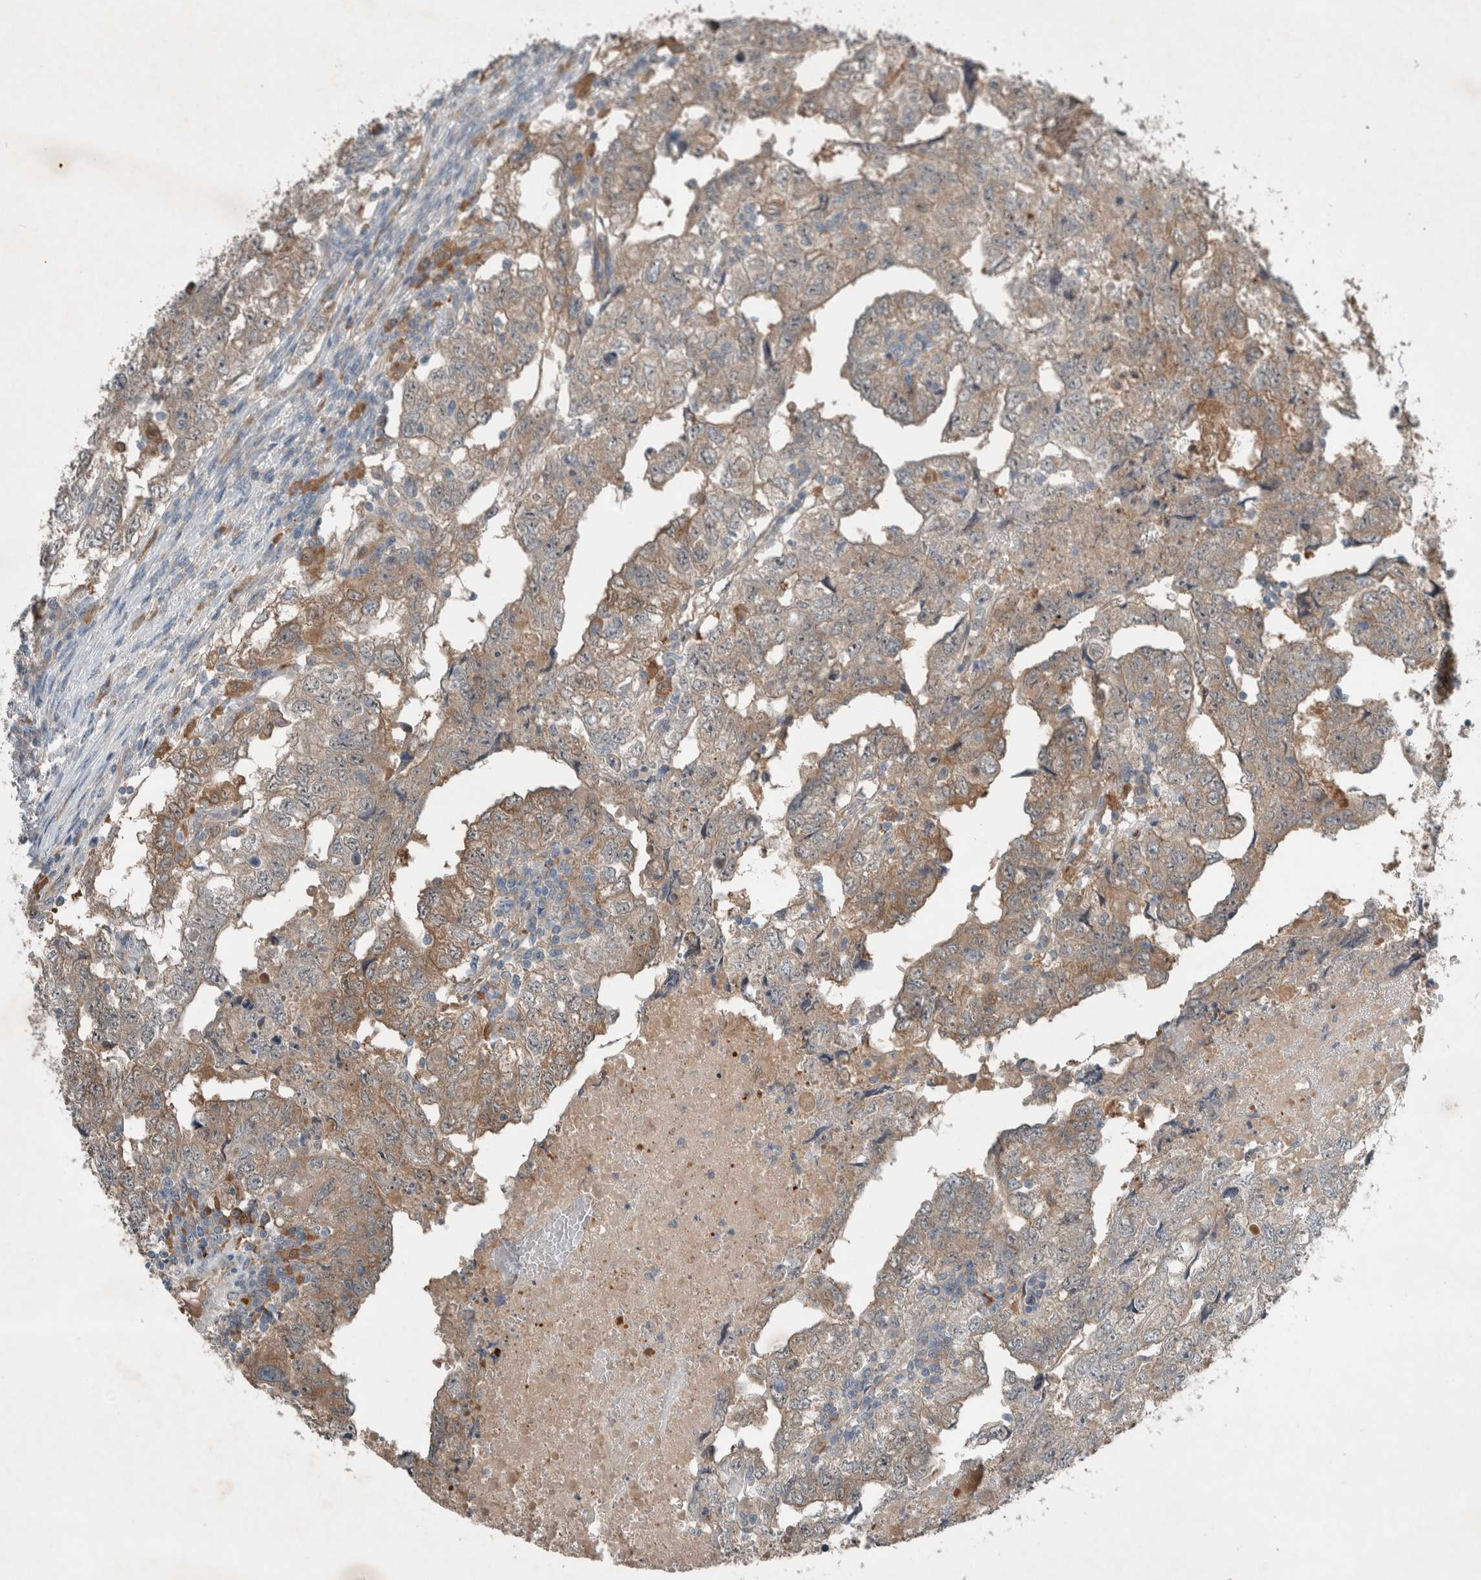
{"staining": {"intensity": "weak", "quantity": ">75%", "location": "cytoplasmic/membranous"}, "tissue": "testis cancer", "cell_type": "Tumor cells", "image_type": "cancer", "snomed": [{"axis": "morphology", "description": "Carcinoma, Embryonal, NOS"}, {"axis": "topography", "description": "Testis"}], "caption": "Testis cancer stained with immunohistochemistry exhibits weak cytoplasmic/membranous expression in about >75% of tumor cells.", "gene": "RALGDS", "patient": {"sex": "male", "age": 36}}